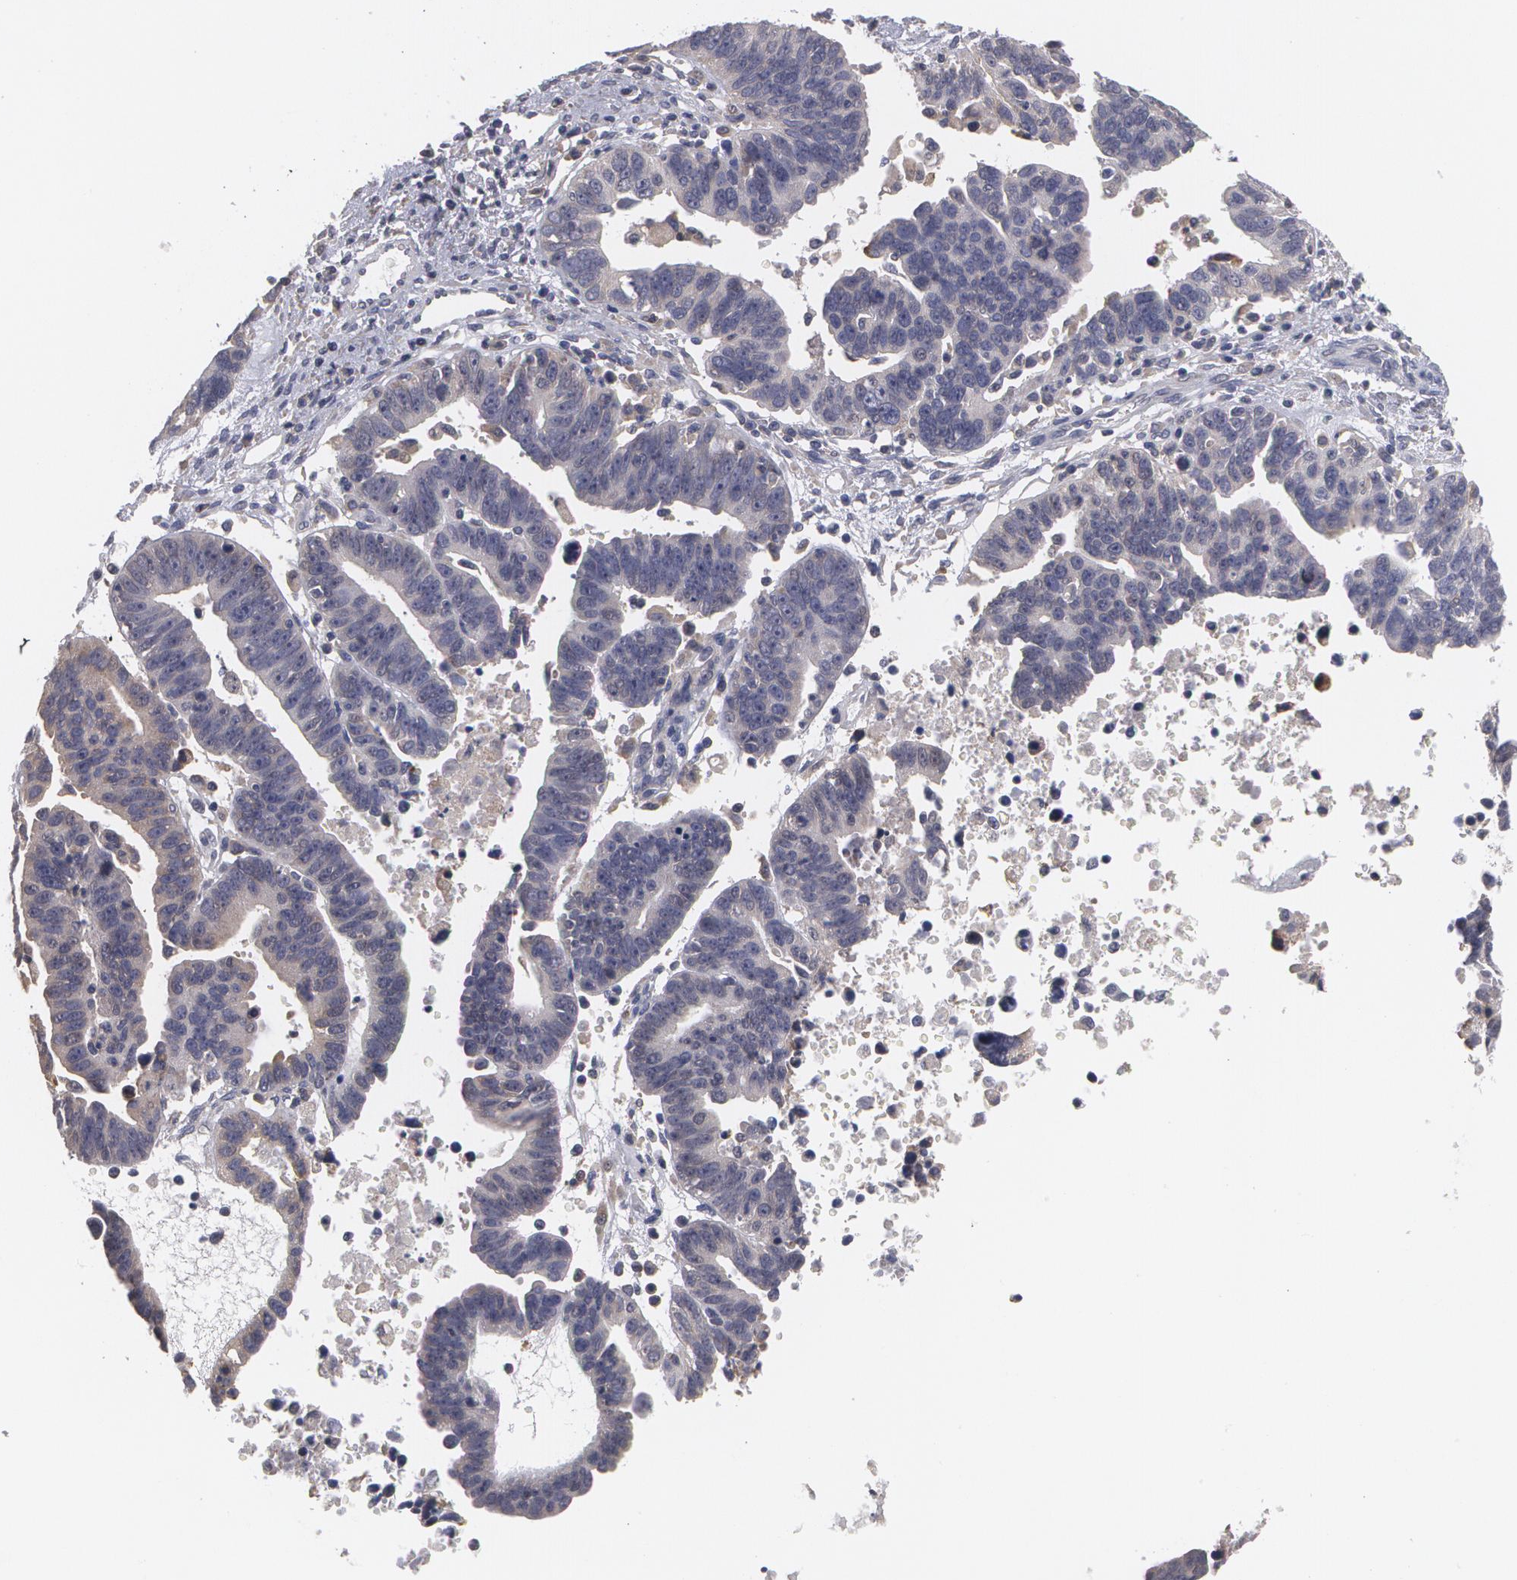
{"staining": {"intensity": "weak", "quantity": "<25%", "location": "cytoplasmic/membranous"}, "tissue": "ovarian cancer", "cell_type": "Tumor cells", "image_type": "cancer", "snomed": [{"axis": "morphology", "description": "Carcinoma, endometroid"}, {"axis": "morphology", "description": "Cystadenocarcinoma, serous, NOS"}, {"axis": "topography", "description": "Ovary"}], "caption": "Human ovarian cancer (endometroid carcinoma) stained for a protein using immunohistochemistry (IHC) shows no expression in tumor cells.", "gene": "MTHFD1", "patient": {"sex": "female", "age": 45}}